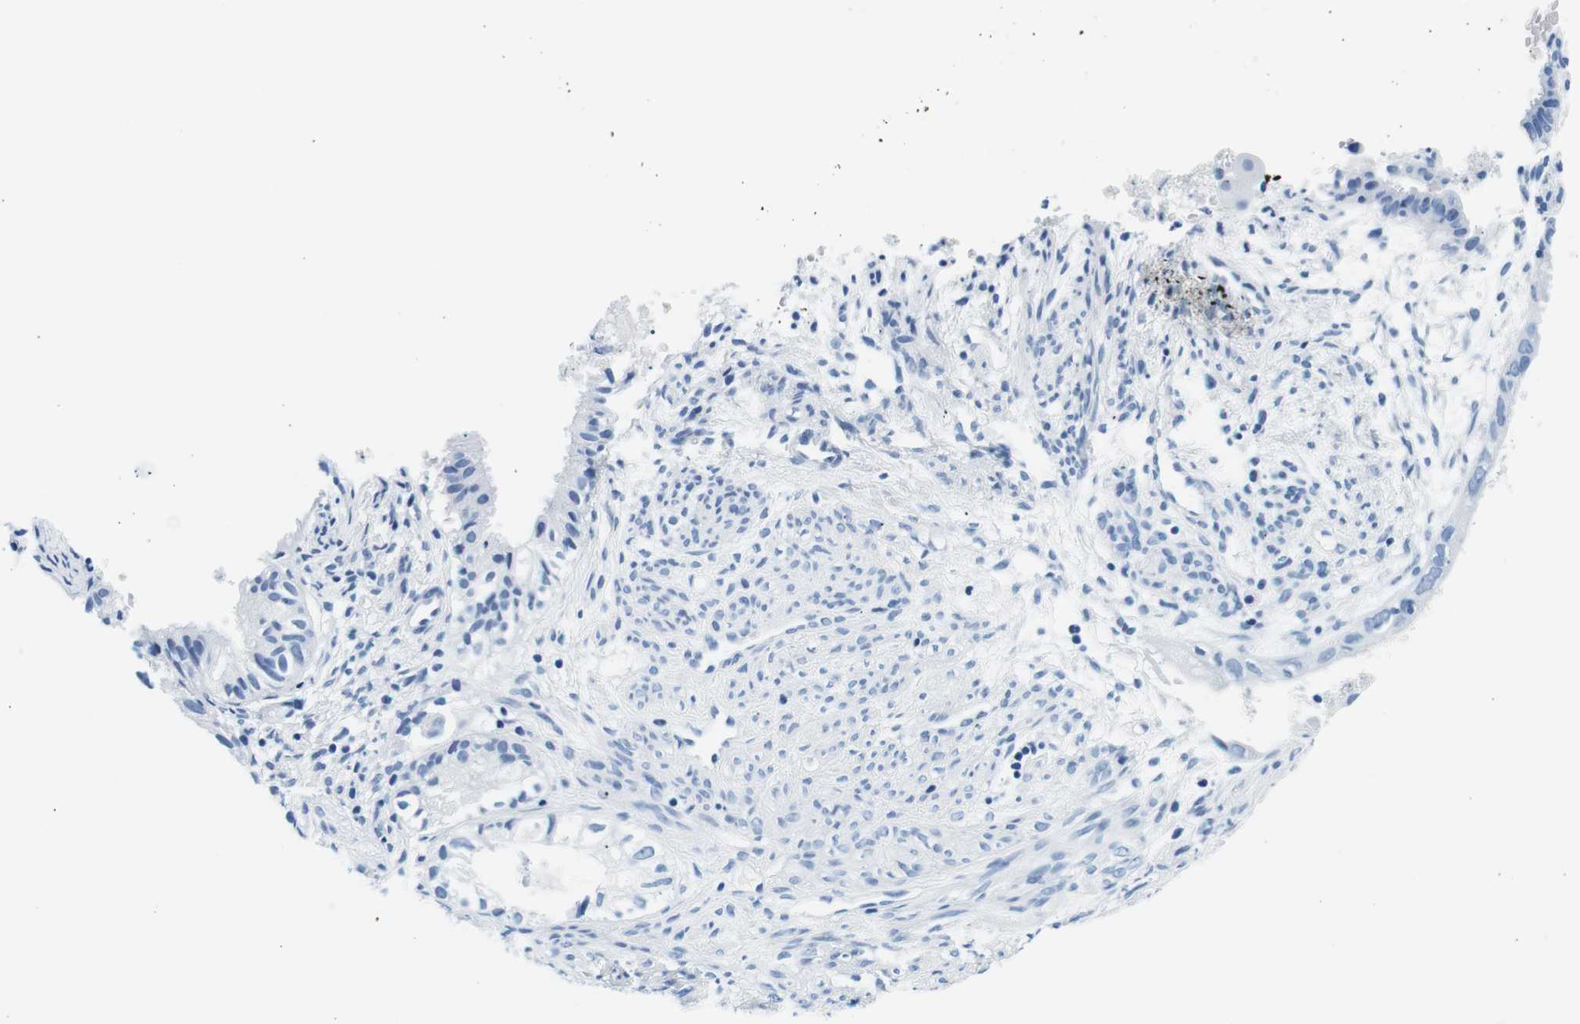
{"staining": {"intensity": "negative", "quantity": "none", "location": "none"}, "tissue": "cervical cancer", "cell_type": "Tumor cells", "image_type": "cancer", "snomed": [{"axis": "morphology", "description": "Normal tissue, NOS"}, {"axis": "morphology", "description": "Adenocarcinoma, NOS"}, {"axis": "topography", "description": "Cervix"}, {"axis": "topography", "description": "Endometrium"}], "caption": "This is an immunohistochemistry (IHC) image of human adenocarcinoma (cervical). There is no staining in tumor cells.", "gene": "ELANE", "patient": {"sex": "female", "age": 86}}